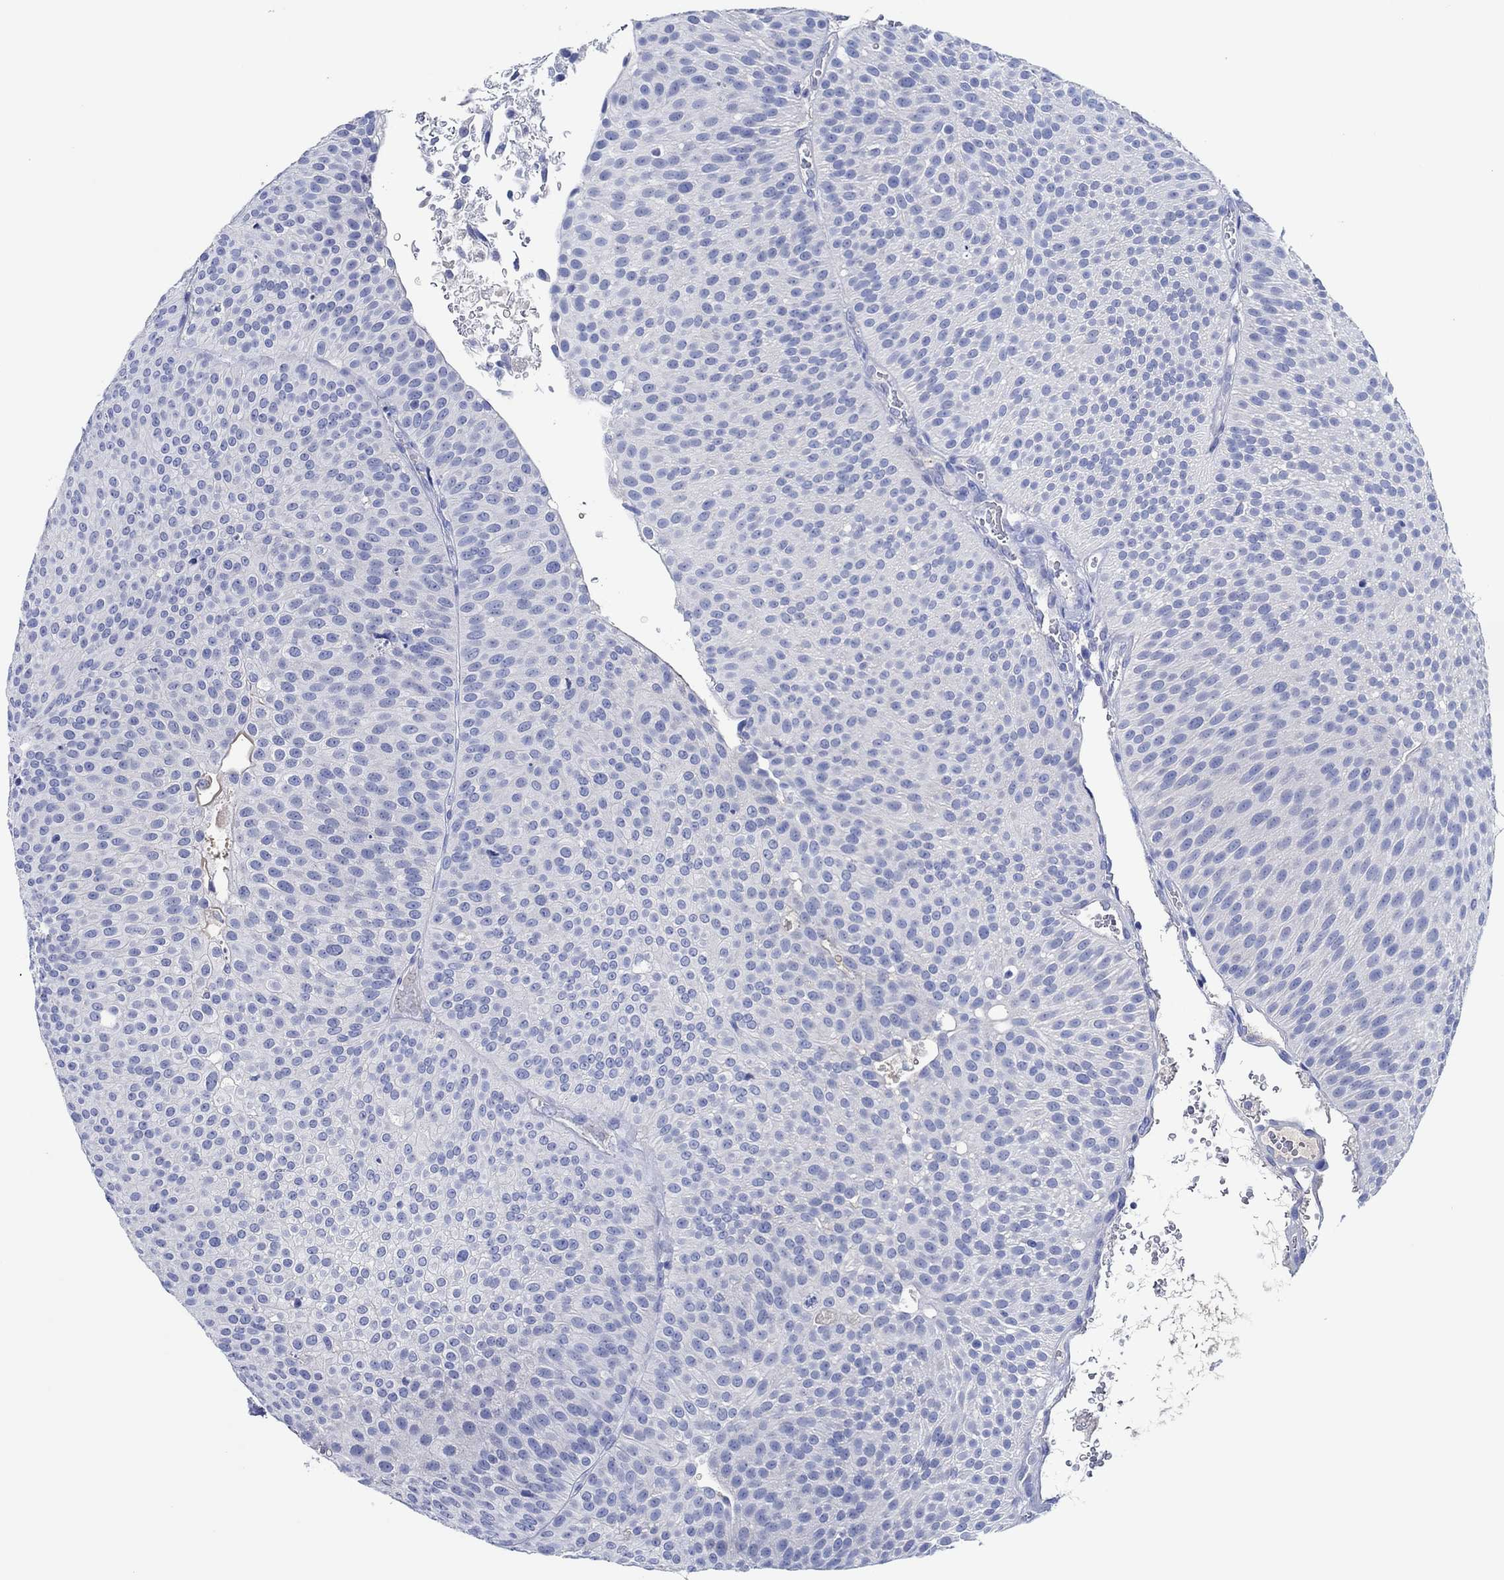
{"staining": {"intensity": "negative", "quantity": "none", "location": "none"}, "tissue": "urothelial cancer", "cell_type": "Tumor cells", "image_type": "cancer", "snomed": [{"axis": "morphology", "description": "Urothelial carcinoma, Low grade"}, {"axis": "topography", "description": "Urinary bladder"}], "caption": "The photomicrograph reveals no significant positivity in tumor cells of urothelial carcinoma (low-grade). (IHC, brightfield microscopy, high magnification).", "gene": "CPNE6", "patient": {"sex": "male", "age": 65}}